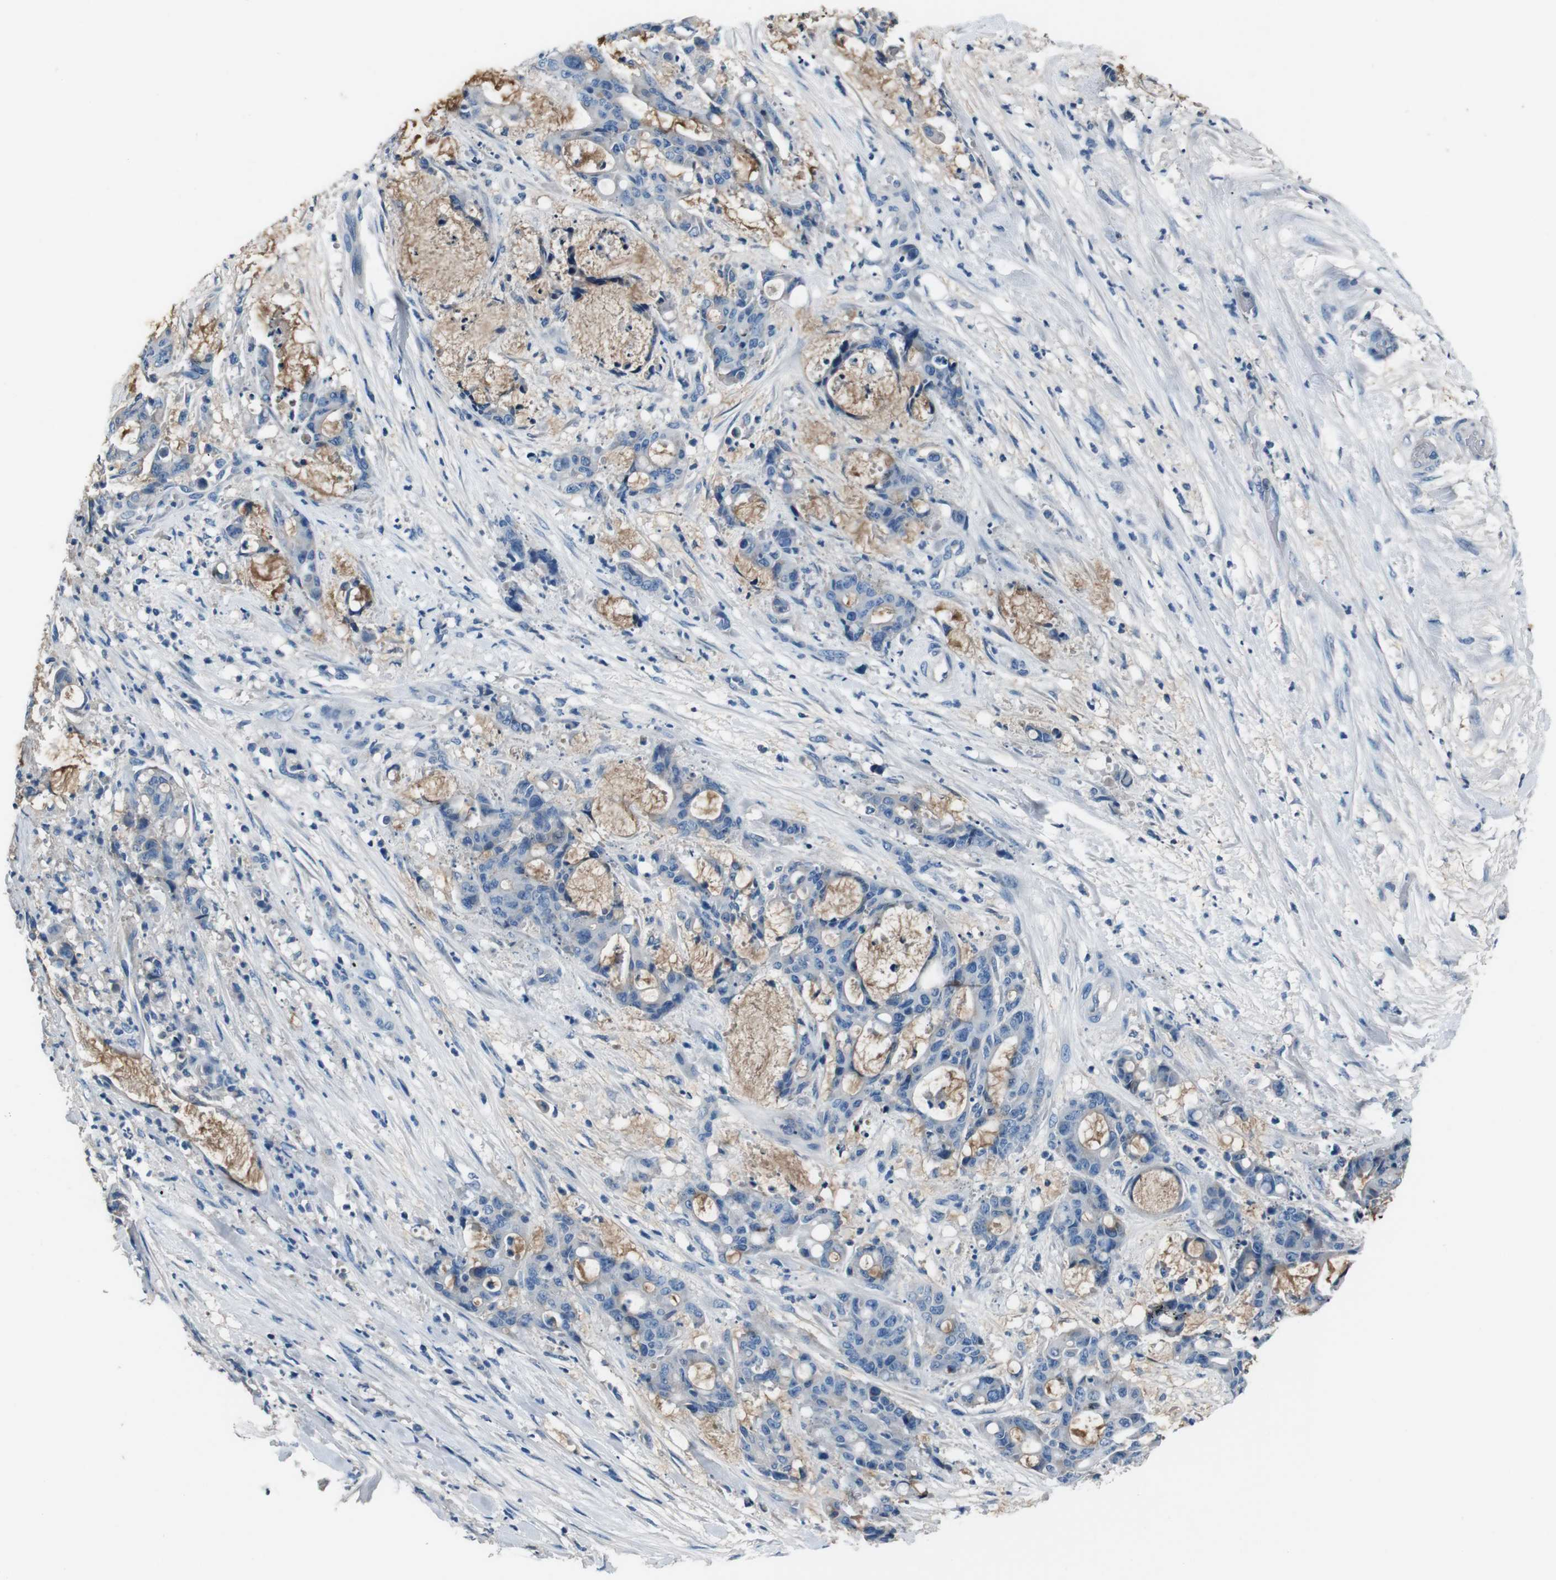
{"staining": {"intensity": "negative", "quantity": "none", "location": "none"}, "tissue": "liver cancer", "cell_type": "Tumor cells", "image_type": "cancer", "snomed": [{"axis": "morphology", "description": "Normal tissue, NOS"}, {"axis": "morphology", "description": "Cholangiocarcinoma"}, {"axis": "topography", "description": "Liver"}, {"axis": "topography", "description": "Peripheral nerve tissue"}], "caption": "A histopathology image of liver cancer (cholangiocarcinoma) stained for a protein reveals no brown staining in tumor cells.", "gene": "LEP", "patient": {"sex": "female", "age": 73}}